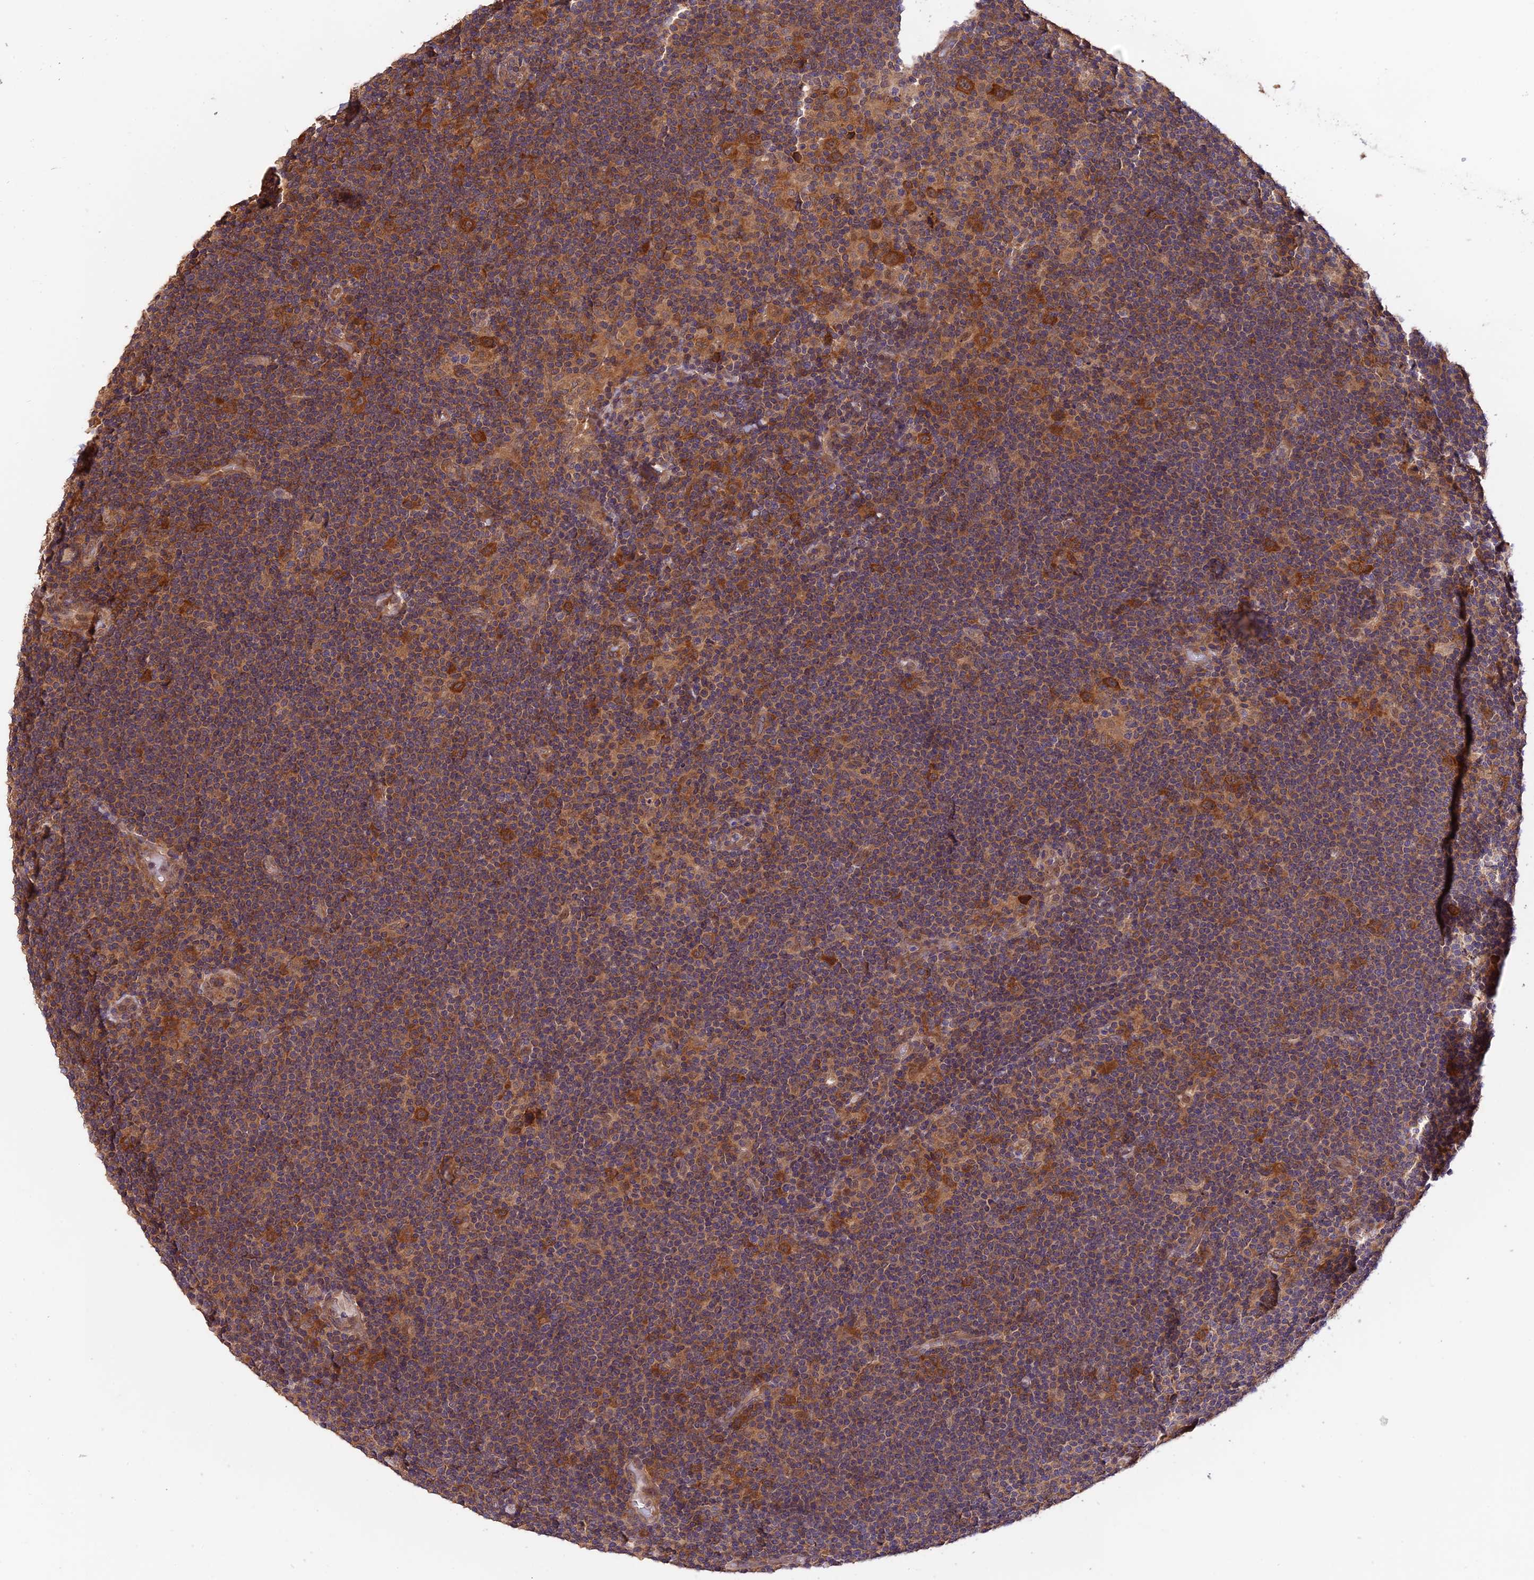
{"staining": {"intensity": "moderate", "quantity": ">75%", "location": "cytoplasmic/membranous"}, "tissue": "lymphoma", "cell_type": "Tumor cells", "image_type": "cancer", "snomed": [{"axis": "morphology", "description": "Hodgkin's disease, NOS"}, {"axis": "topography", "description": "Lymph node"}], "caption": "High-power microscopy captured an IHC photomicrograph of Hodgkin's disease, revealing moderate cytoplasmic/membranous expression in approximately >75% of tumor cells.", "gene": "TRMT1", "patient": {"sex": "female", "age": 57}}